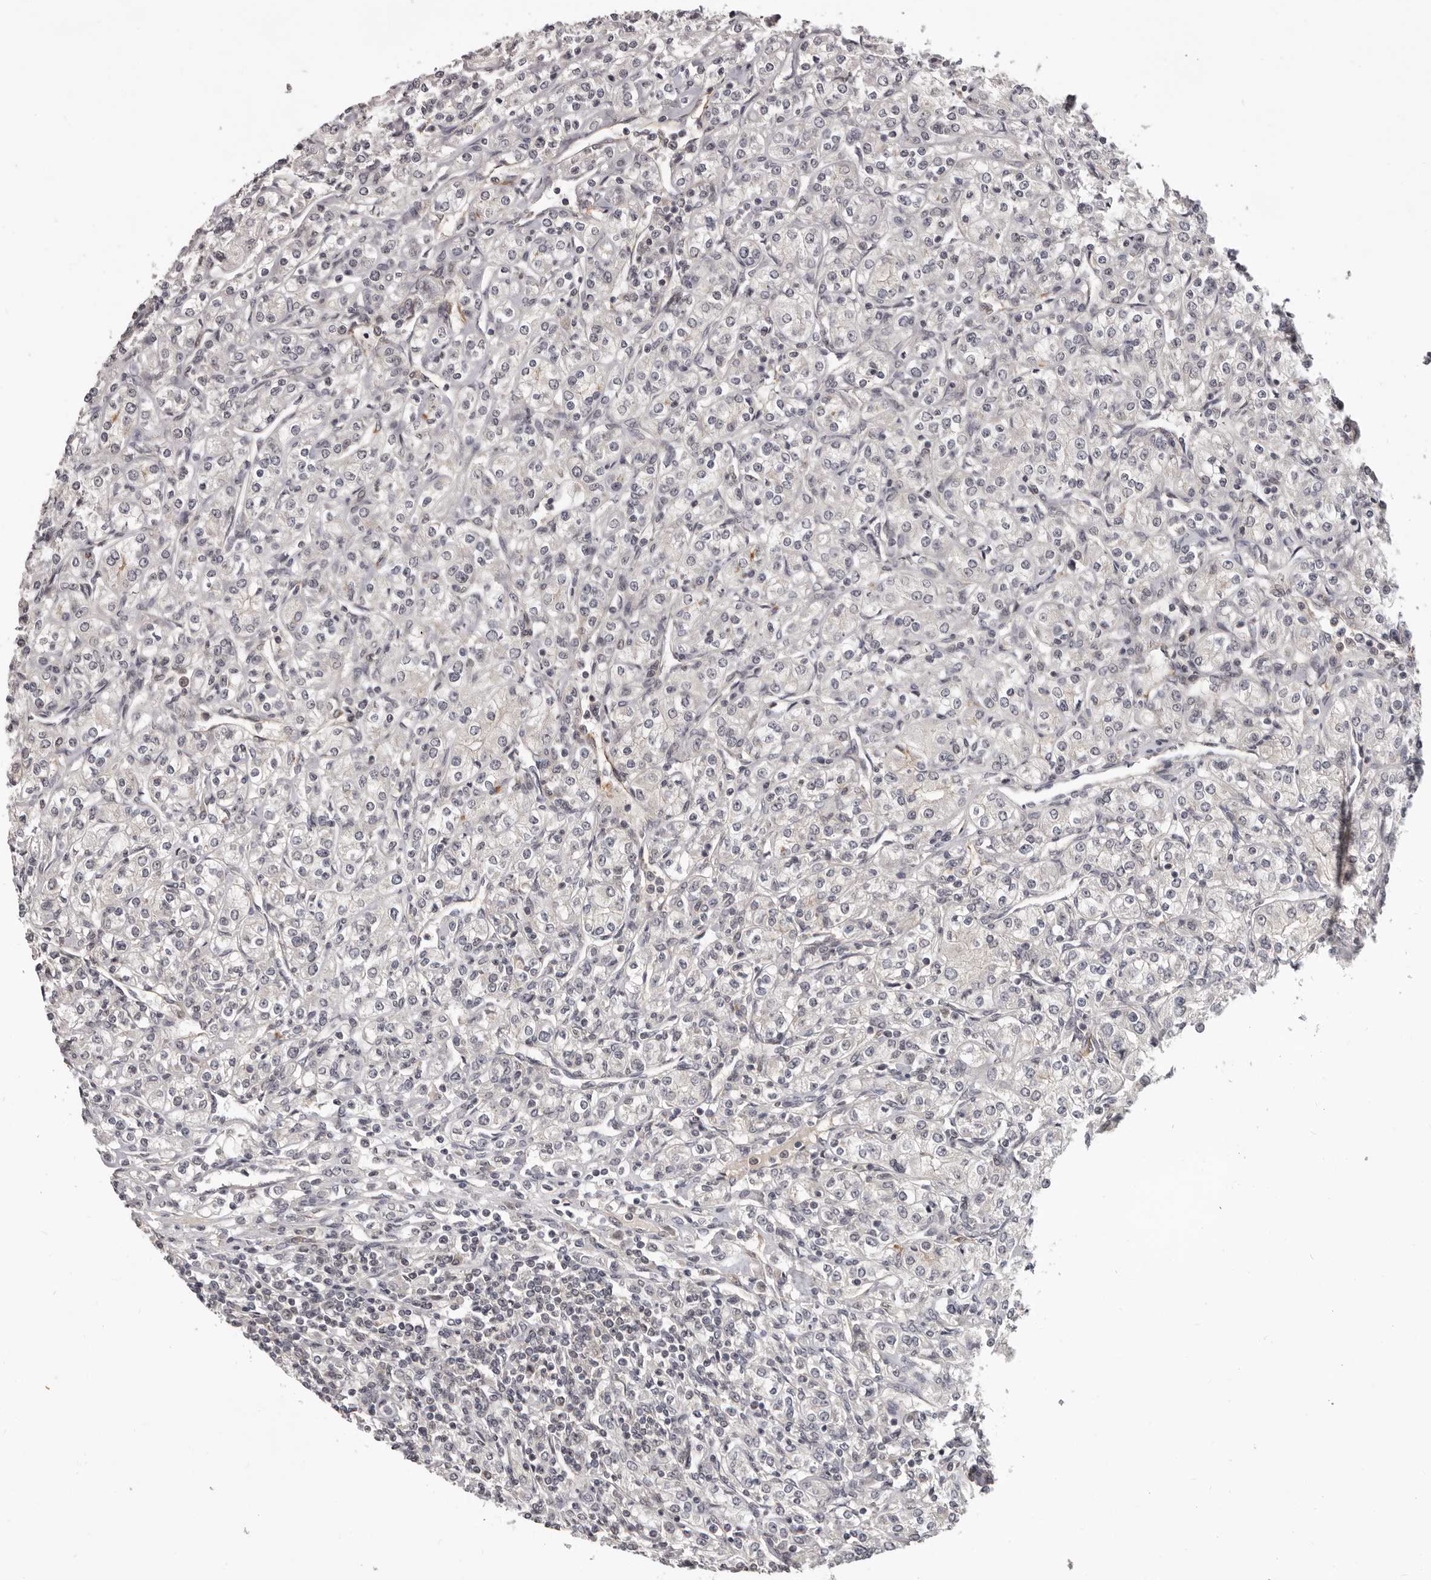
{"staining": {"intensity": "negative", "quantity": "none", "location": "none"}, "tissue": "renal cancer", "cell_type": "Tumor cells", "image_type": "cancer", "snomed": [{"axis": "morphology", "description": "Adenocarcinoma, NOS"}, {"axis": "topography", "description": "Kidney"}], "caption": "This micrograph is of renal cancer stained with IHC to label a protein in brown with the nuclei are counter-stained blue. There is no expression in tumor cells.", "gene": "TBX5", "patient": {"sex": "male", "age": 77}}